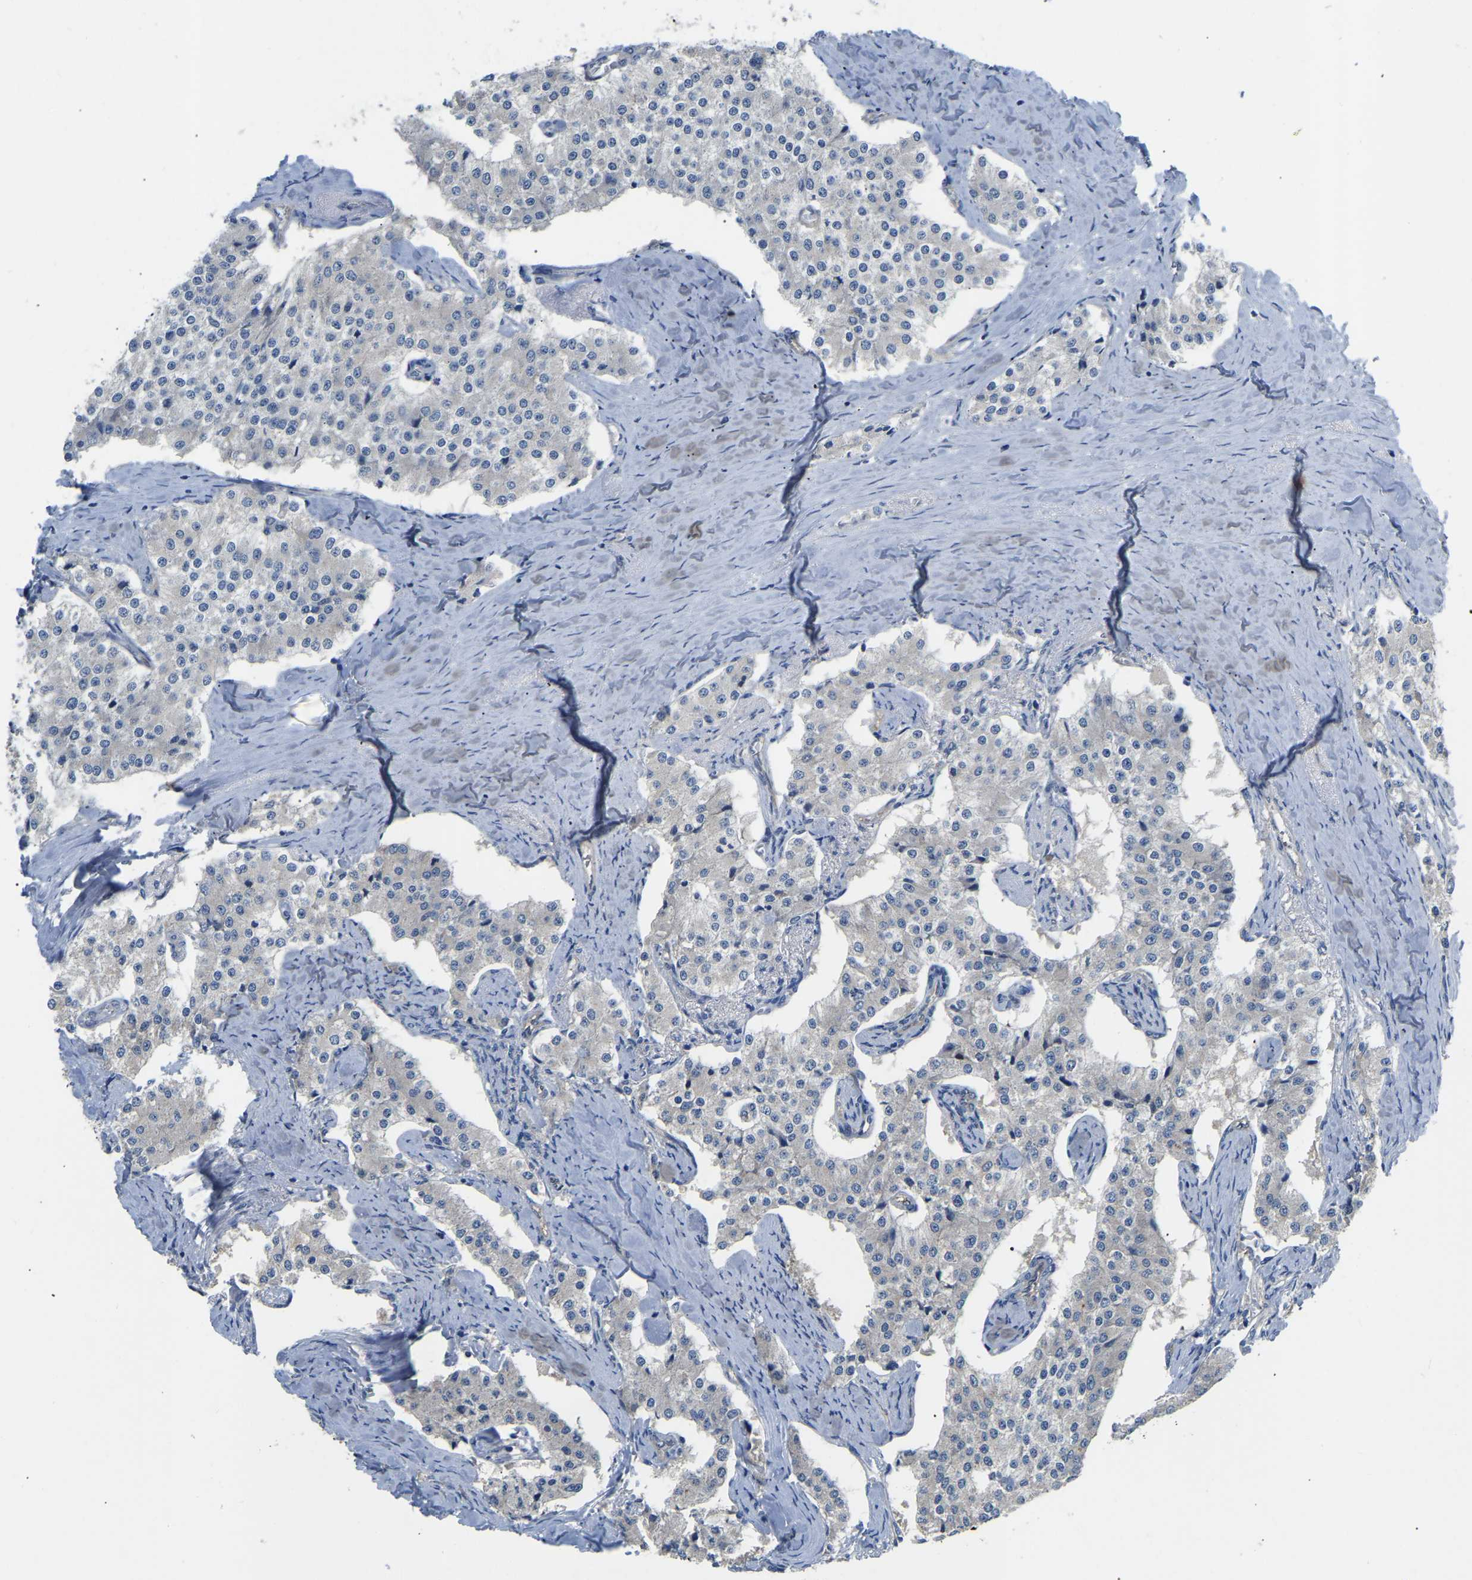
{"staining": {"intensity": "negative", "quantity": "none", "location": "none"}, "tissue": "carcinoid", "cell_type": "Tumor cells", "image_type": "cancer", "snomed": [{"axis": "morphology", "description": "Carcinoid, malignant, NOS"}, {"axis": "topography", "description": "Colon"}], "caption": "Tumor cells are negative for brown protein staining in carcinoid.", "gene": "HIGD2B", "patient": {"sex": "female", "age": 52}}